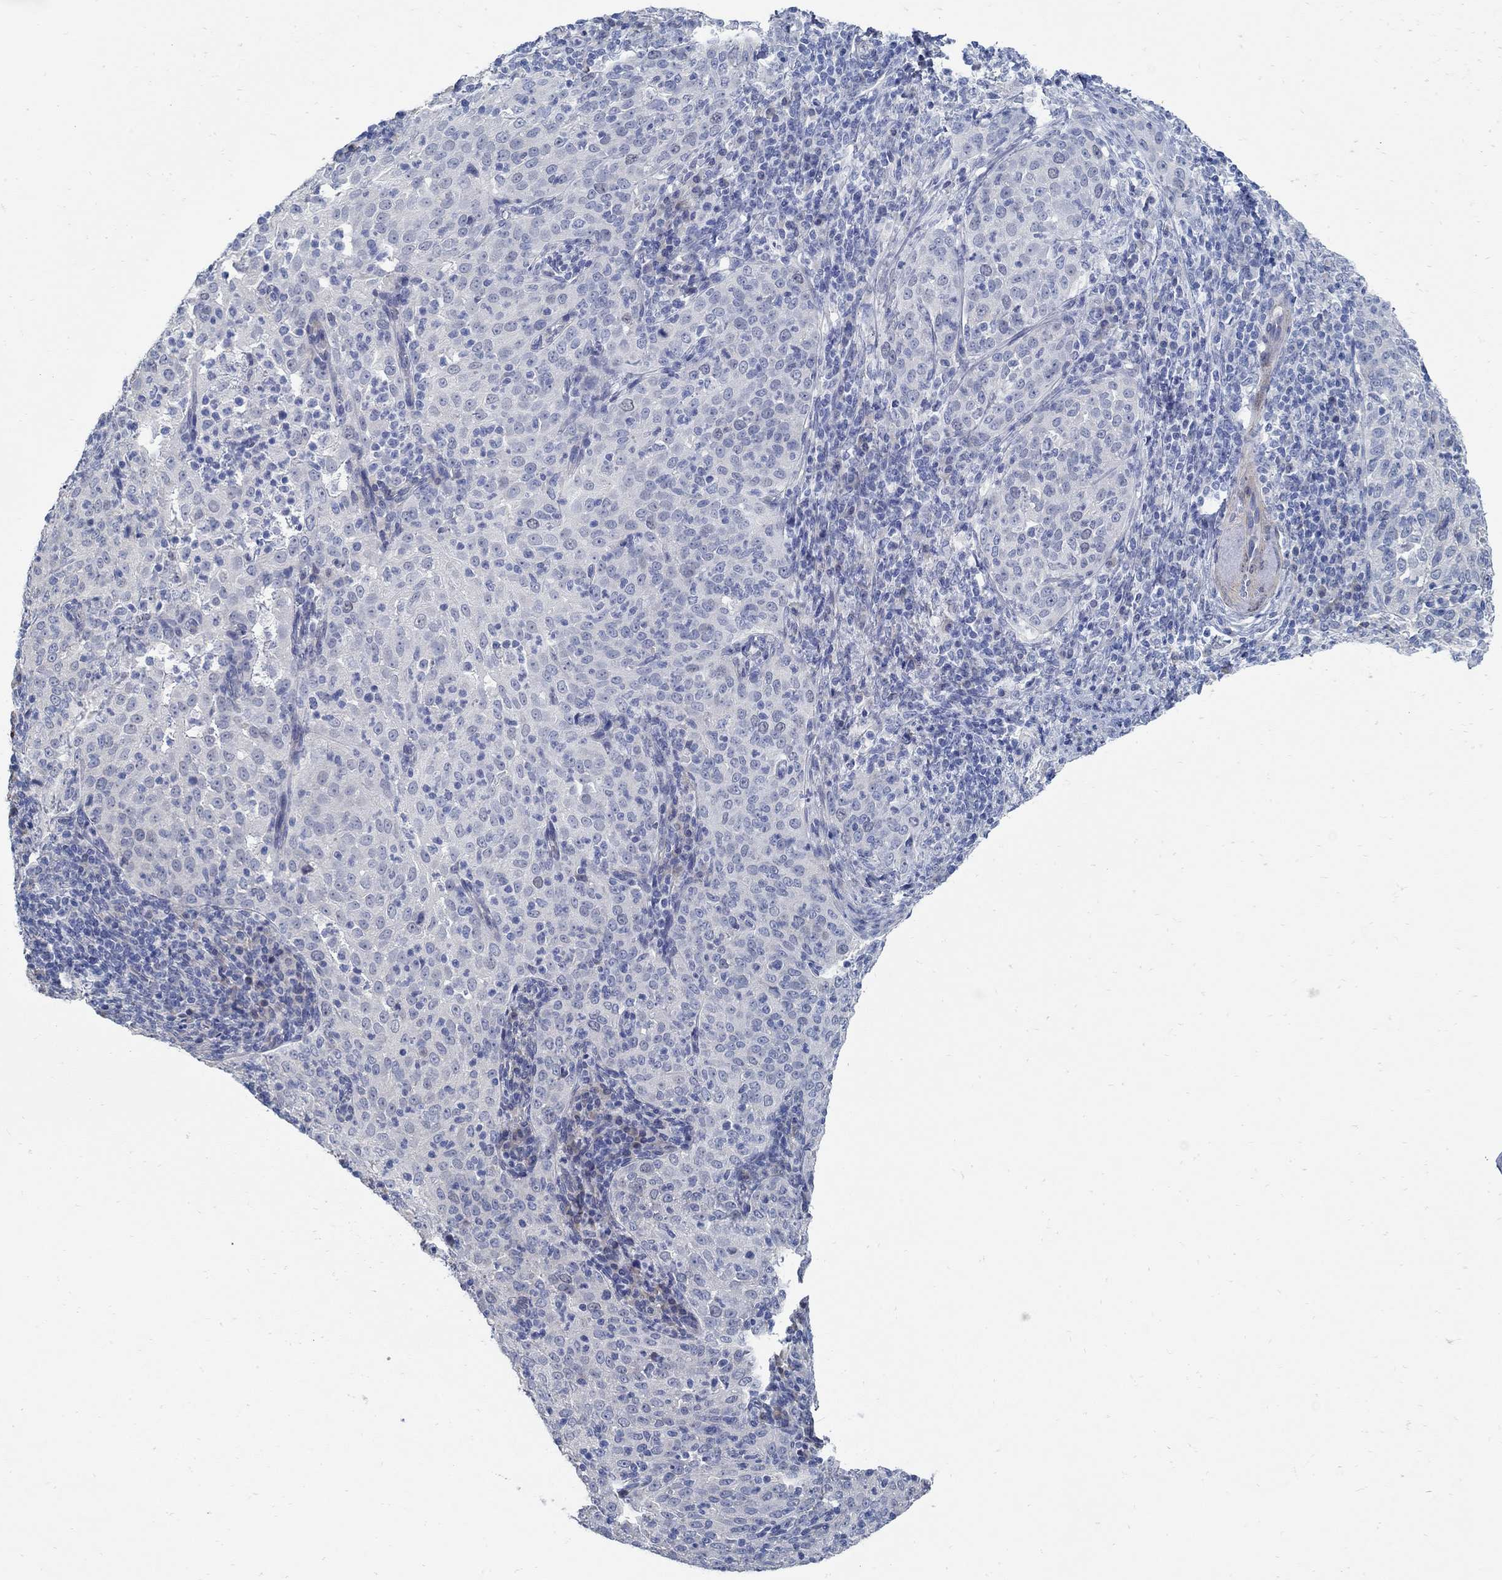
{"staining": {"intensity": "negative", "quantity": "none", "location": "none"}, "tissue": "cervical cancer", "cell_type": "Tumor cells", "image_type": "cancer", "snomed": [{"axis": "morphology", "description": "Squamous cell carcinoma, NOS"}, {"axis": "topography", "description": "Cervix"}], "caption": "This photomicrograph is of squamous cell carcinoma (cervical) stained with immunohistochemistry (IHC) to label a protein in brown with the nuclei are counter-stained blue. There is no positivity in tumor cells.", "gene": "C15orf39", "patient": {"sex": "female", "age": 51}}